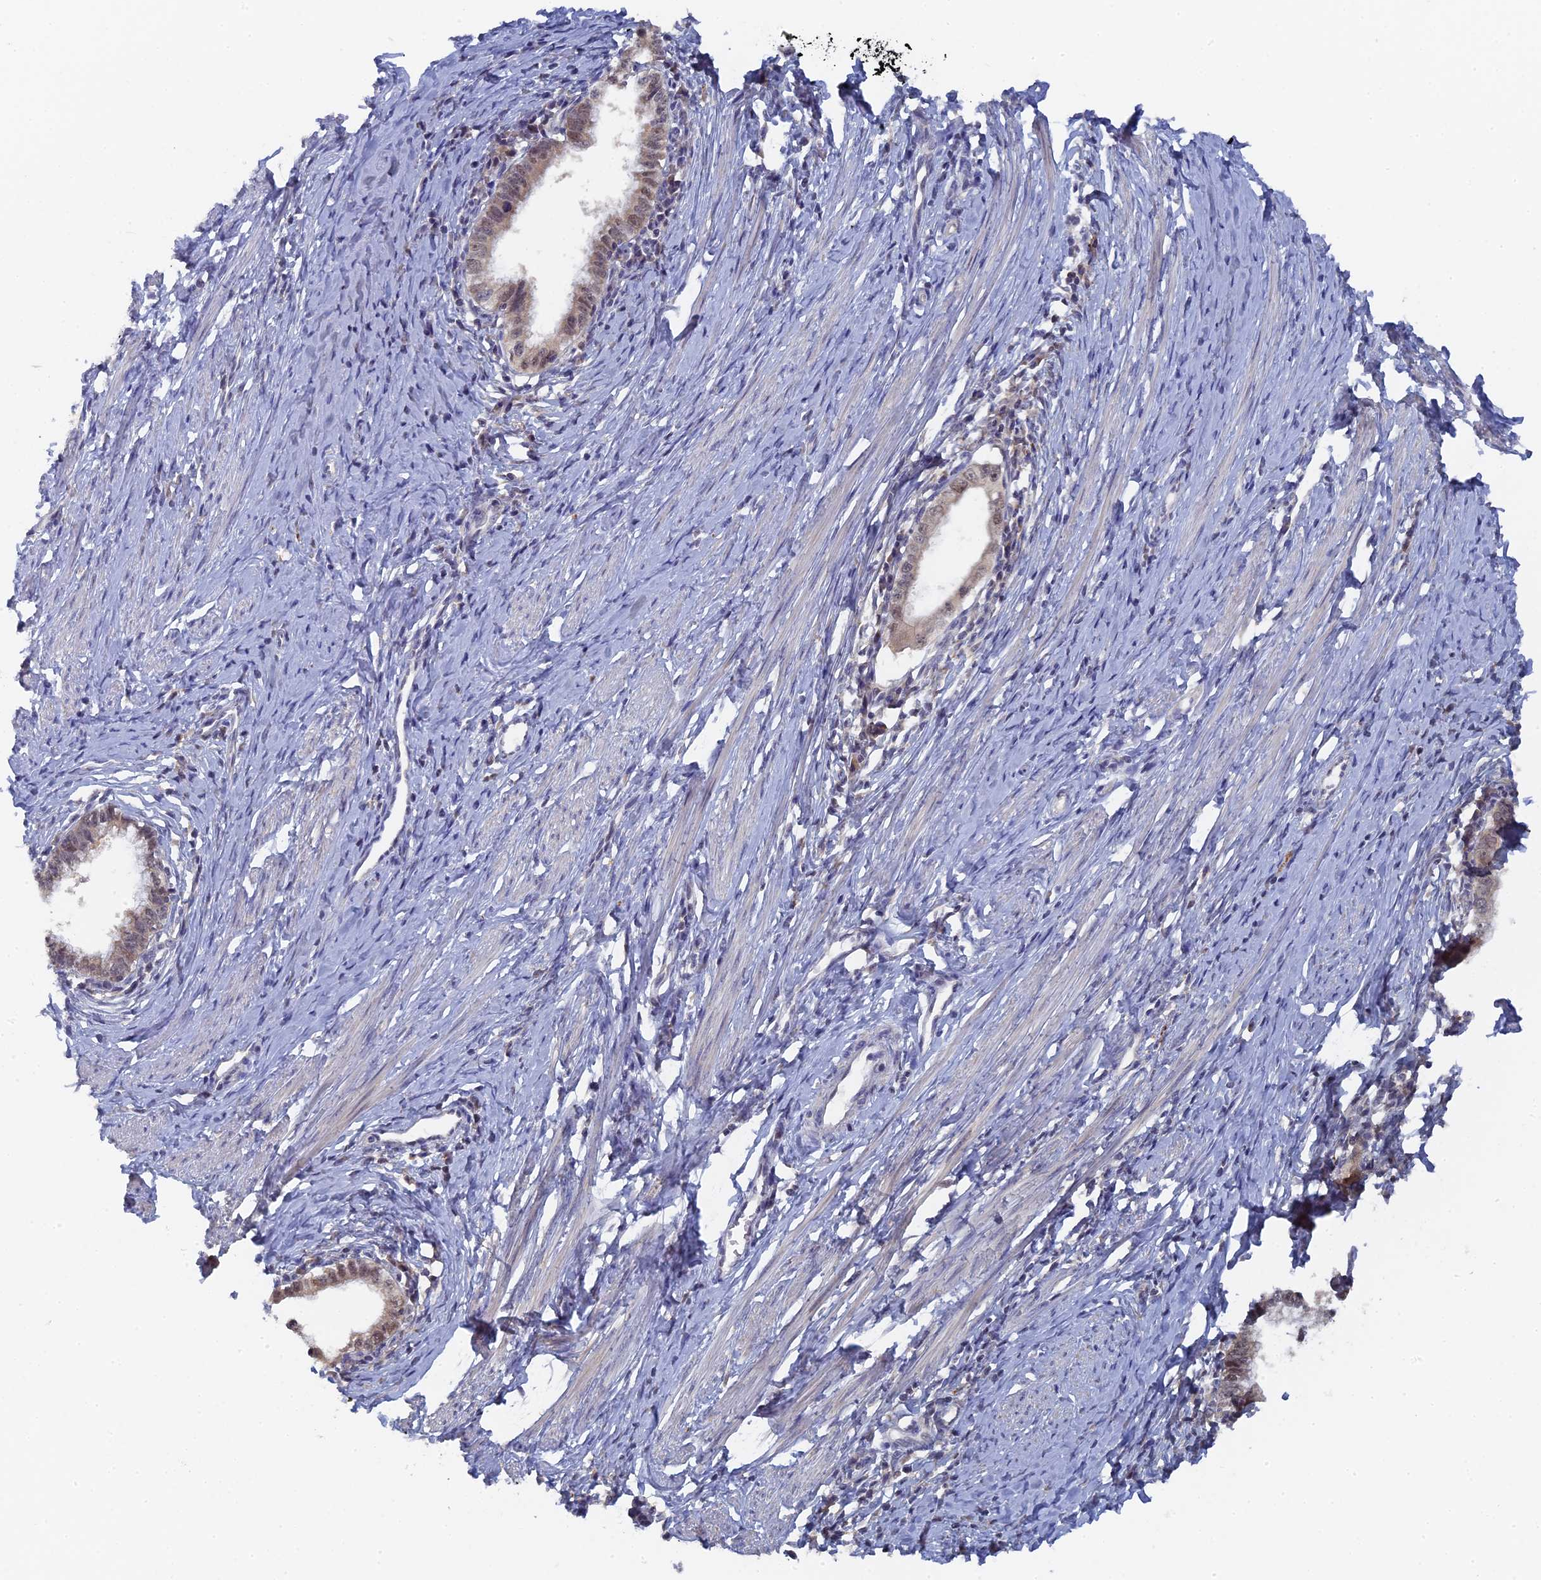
{"staining": {"intensity": "weak", "quantity": "<25%", "location": "nuclear"}, "tissue": "cervical cancer", "cell_type": "Tumor cells", "image_type": "cancer", "snomed": [{"axis": "morphology", "description": "Adenocarcinoma, NOS"}, {"axis": "topography", "description": "Cervix"}], "caption": "Image shows no protein expression in tumor cells of cervical cancer tissue.", "gene": "MIGA2", "patient": {"sex": "female", "age": 36}}